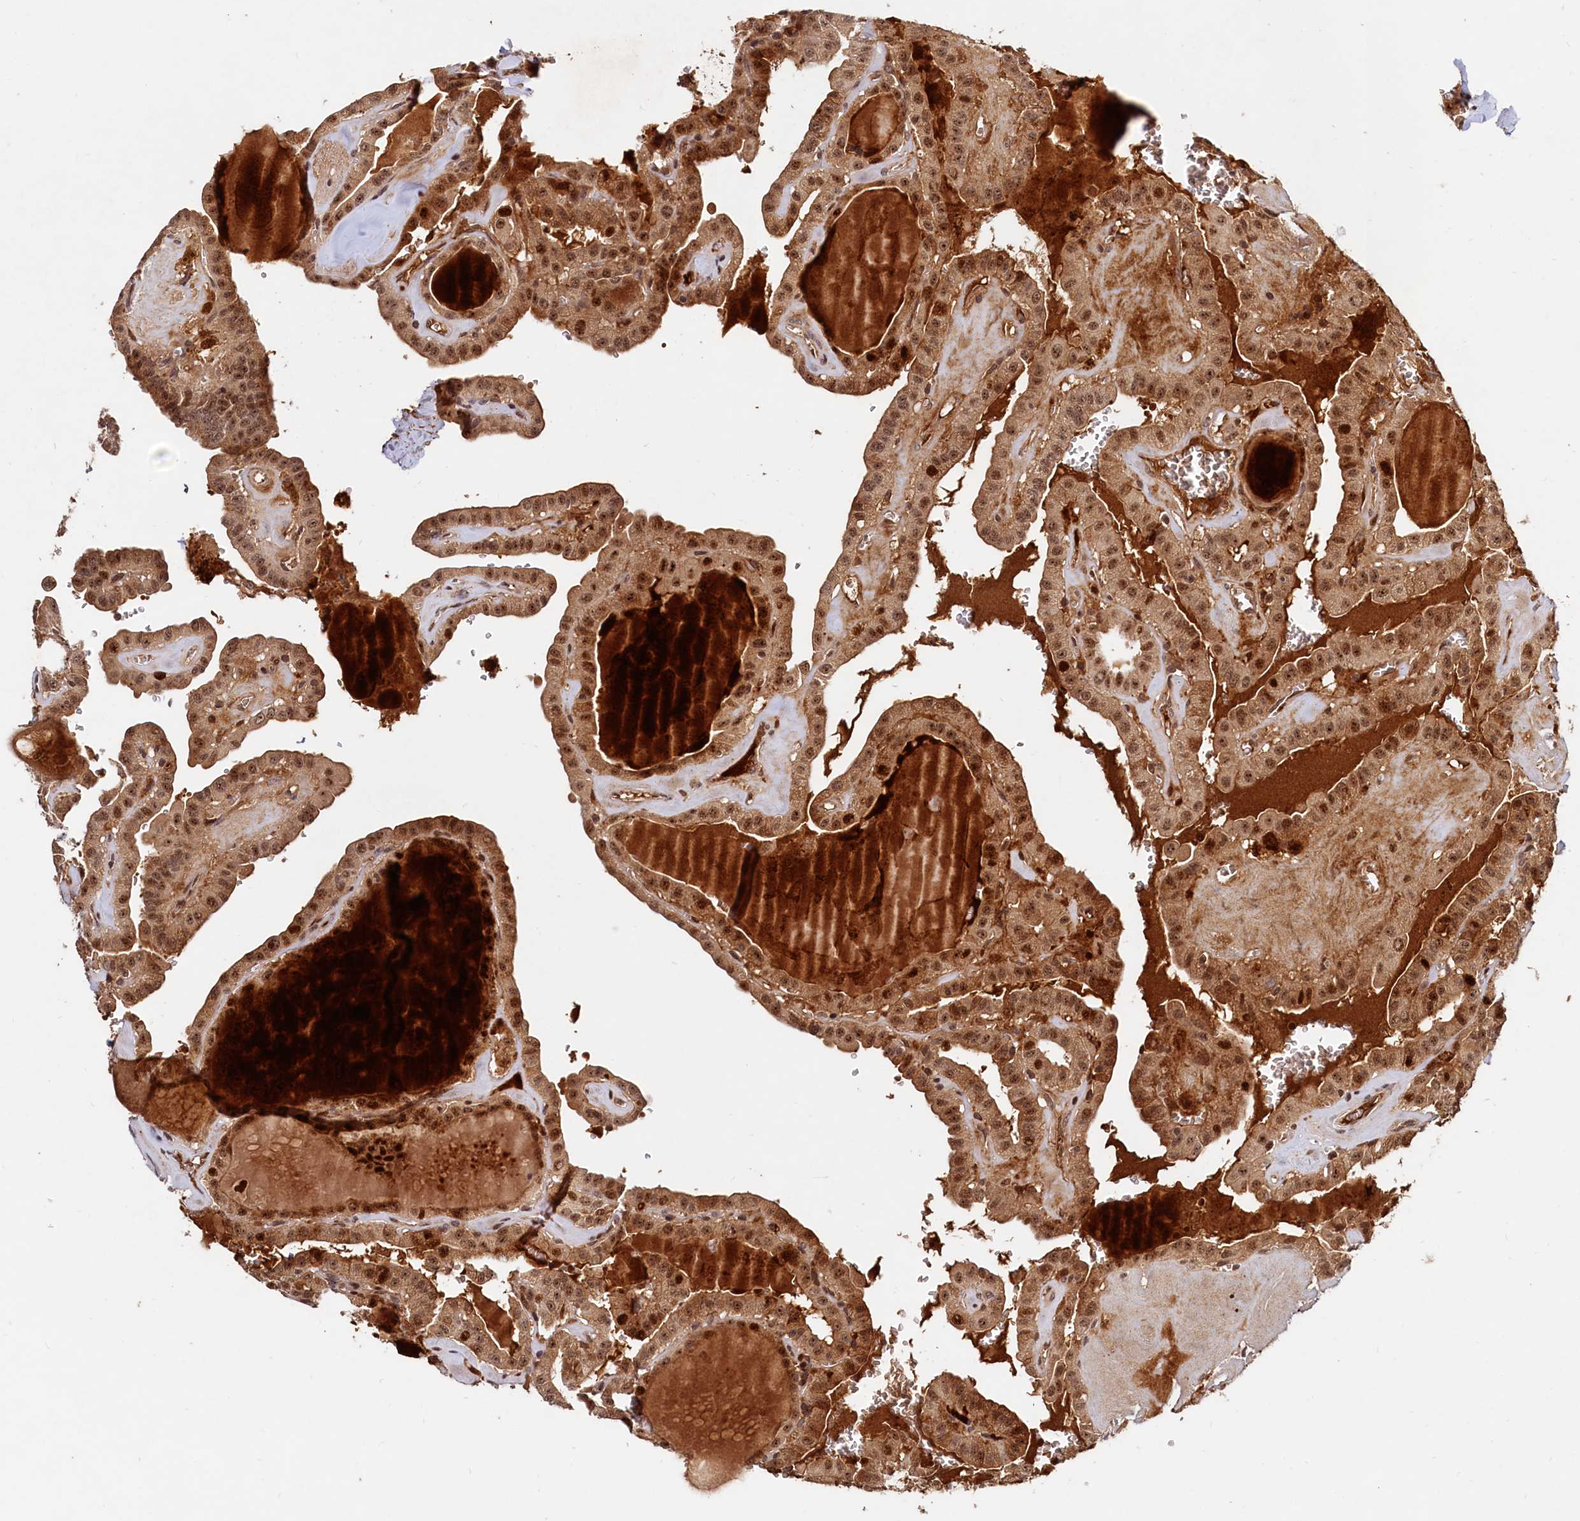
{"staining": {"intensity": "moderate", "quantity": ">75%", "location": "cytoplasmic/membranous,nuclear"}, "tissue": "thyroid cancer", "cell_type": "Tumor cells", "image_type": "cancer", "snomed": [{"axis": "morphology", "description": "Papillary adenocarcinoma, NOS"}, {"axis": "topography", "description": "Thyroid gland"}], "caption": "Brown immunohistochemical staining in human papillary adenocarcinoma (thyroid) displays moderate cytoplasmic/membranous and nuclear staining in approximately >75% of tumor cells.", "gene": "TRAPPC4", "patient": {"sex": "male", "age": 52}}